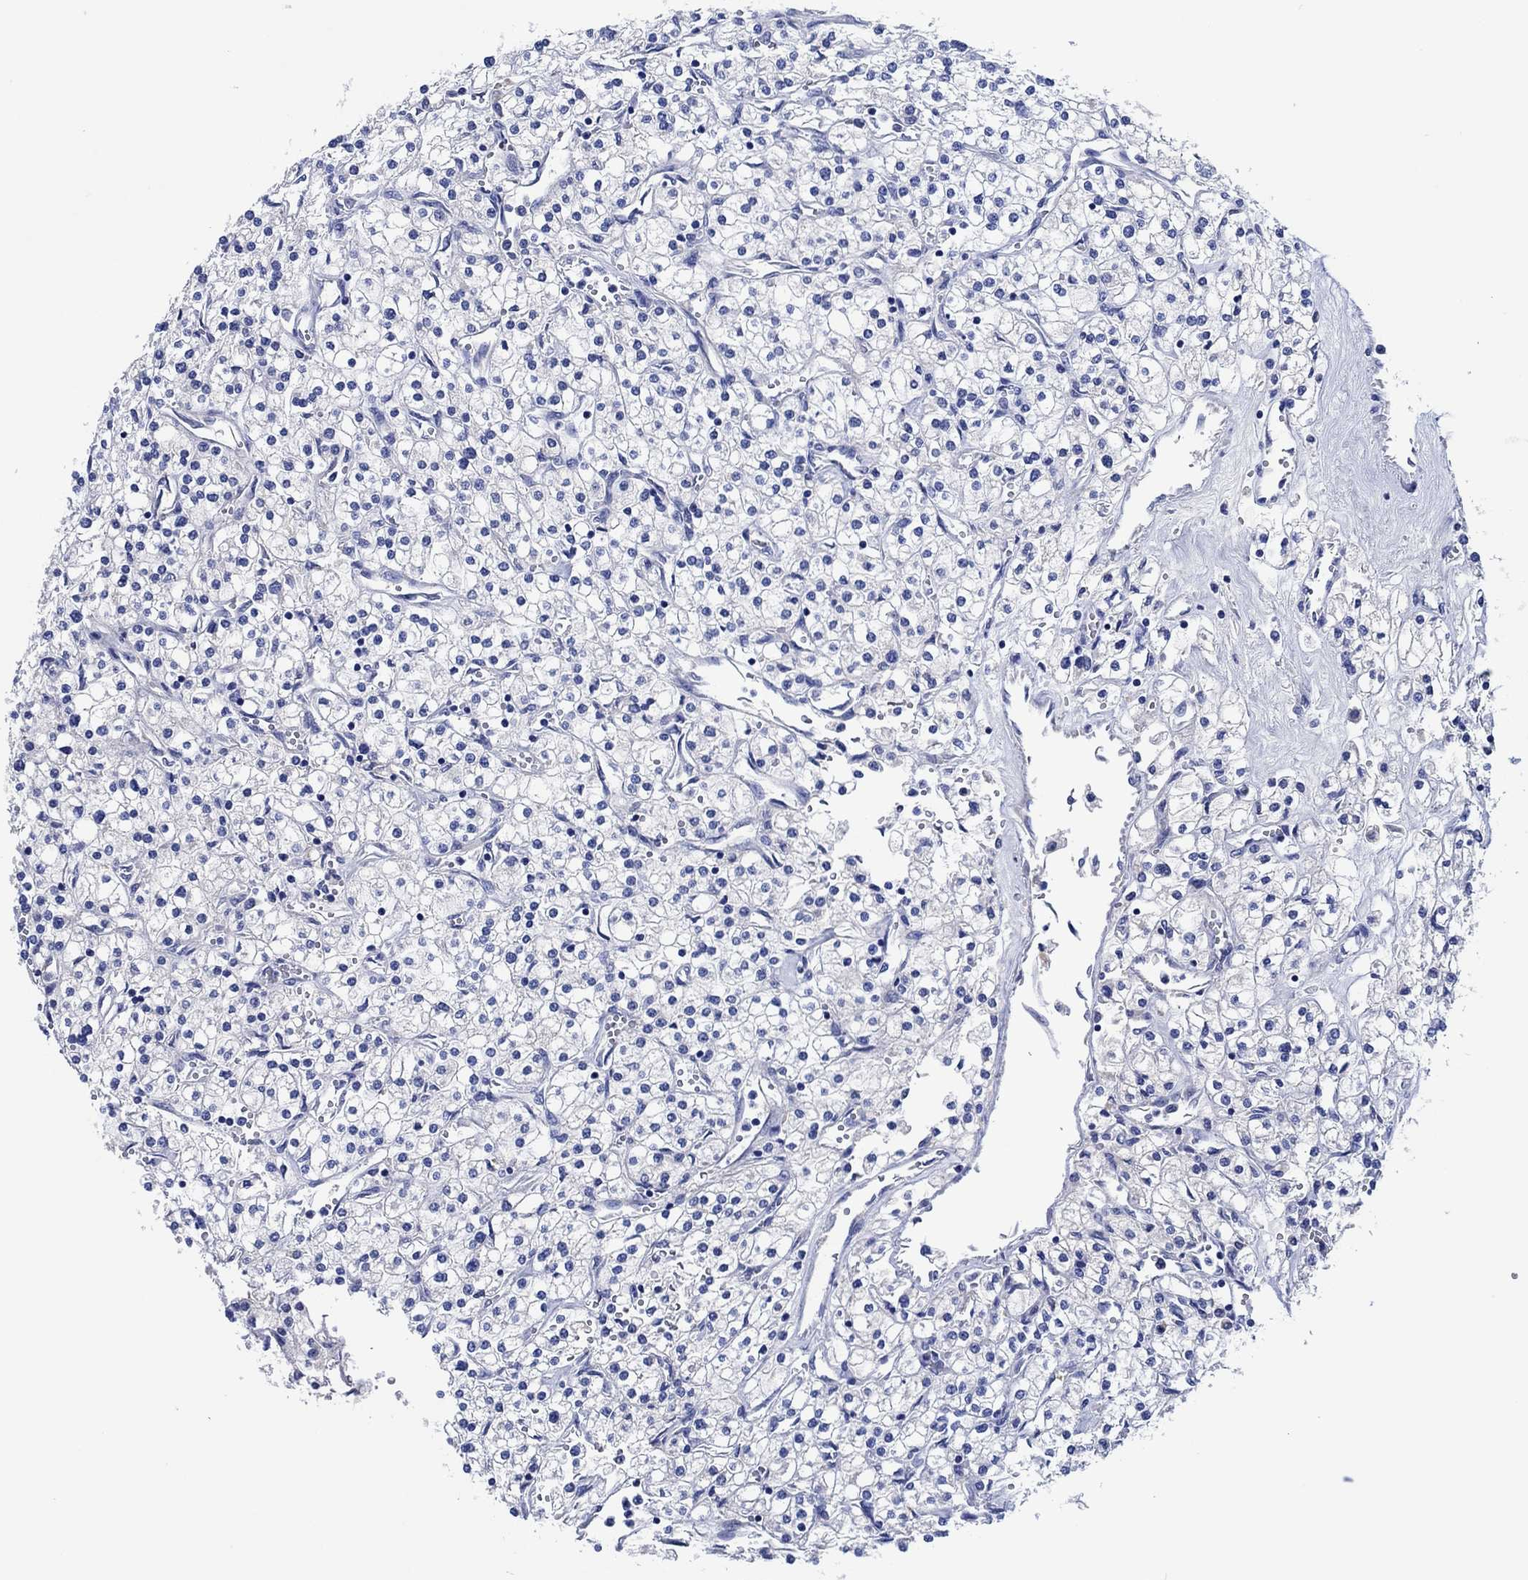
{"staining": {"intensity": "negative", "quantity": "none", "location": "none"}, "tissue": "renal cancer", "cell_type": "Tumor cells", "image_type": "cancer", "snomed": [{"axis": "morphology", "description": "Adenocarcinoma, NOS"}, {"axis": "topography", "description": "Kidney"}], "caption": "High magnification brightfield microscopy of renal cancer (adenocarcinoma) stained with DAB (brown) and counterstained with hematoxylin (blue): tumor cells show no significant staining.", "gene": "CPNE6", "patient": {"sex": "male", "age": 80}}